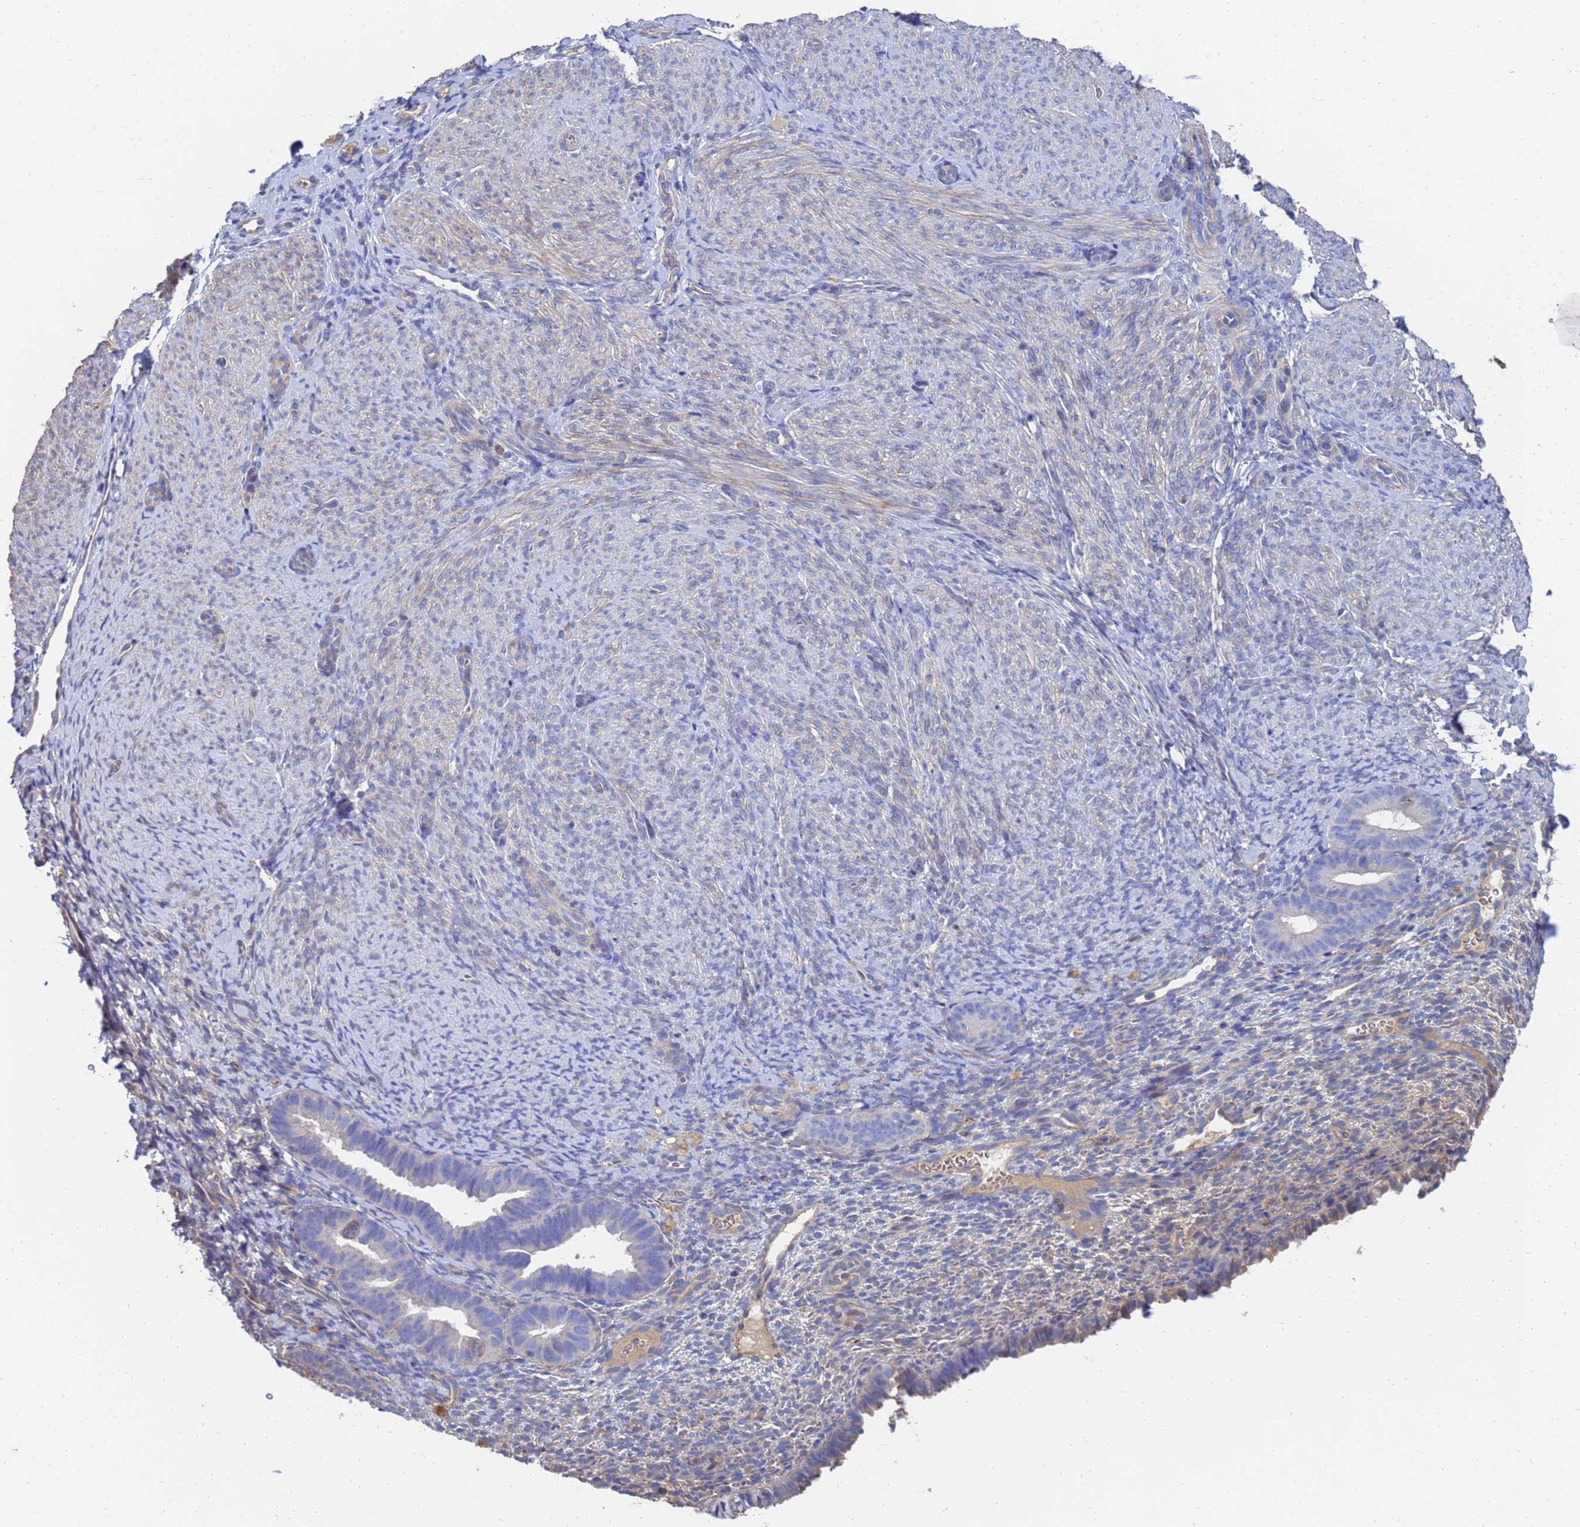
{"staining": {"intensity": "negative", "quantity": "none", "location": "none"}, "tissue": "endometrium", "cell_type": "Cells in endometrial stroma", "image_type": "normal", "snomed": [{"axis": "morphology", "description": "Normal tissue, NOS"}, {"axis": "topography", "description": "Endometrium"}], "caption": "Endometrium was stained to show a protein in brown. There is no significant staining in cells in endometrial stroma. (DAB (3,3'-diaminobenzidine) IHC, high magnification).", "gene": "LBX2", "patient": {"sex": "female", "age": 65}}